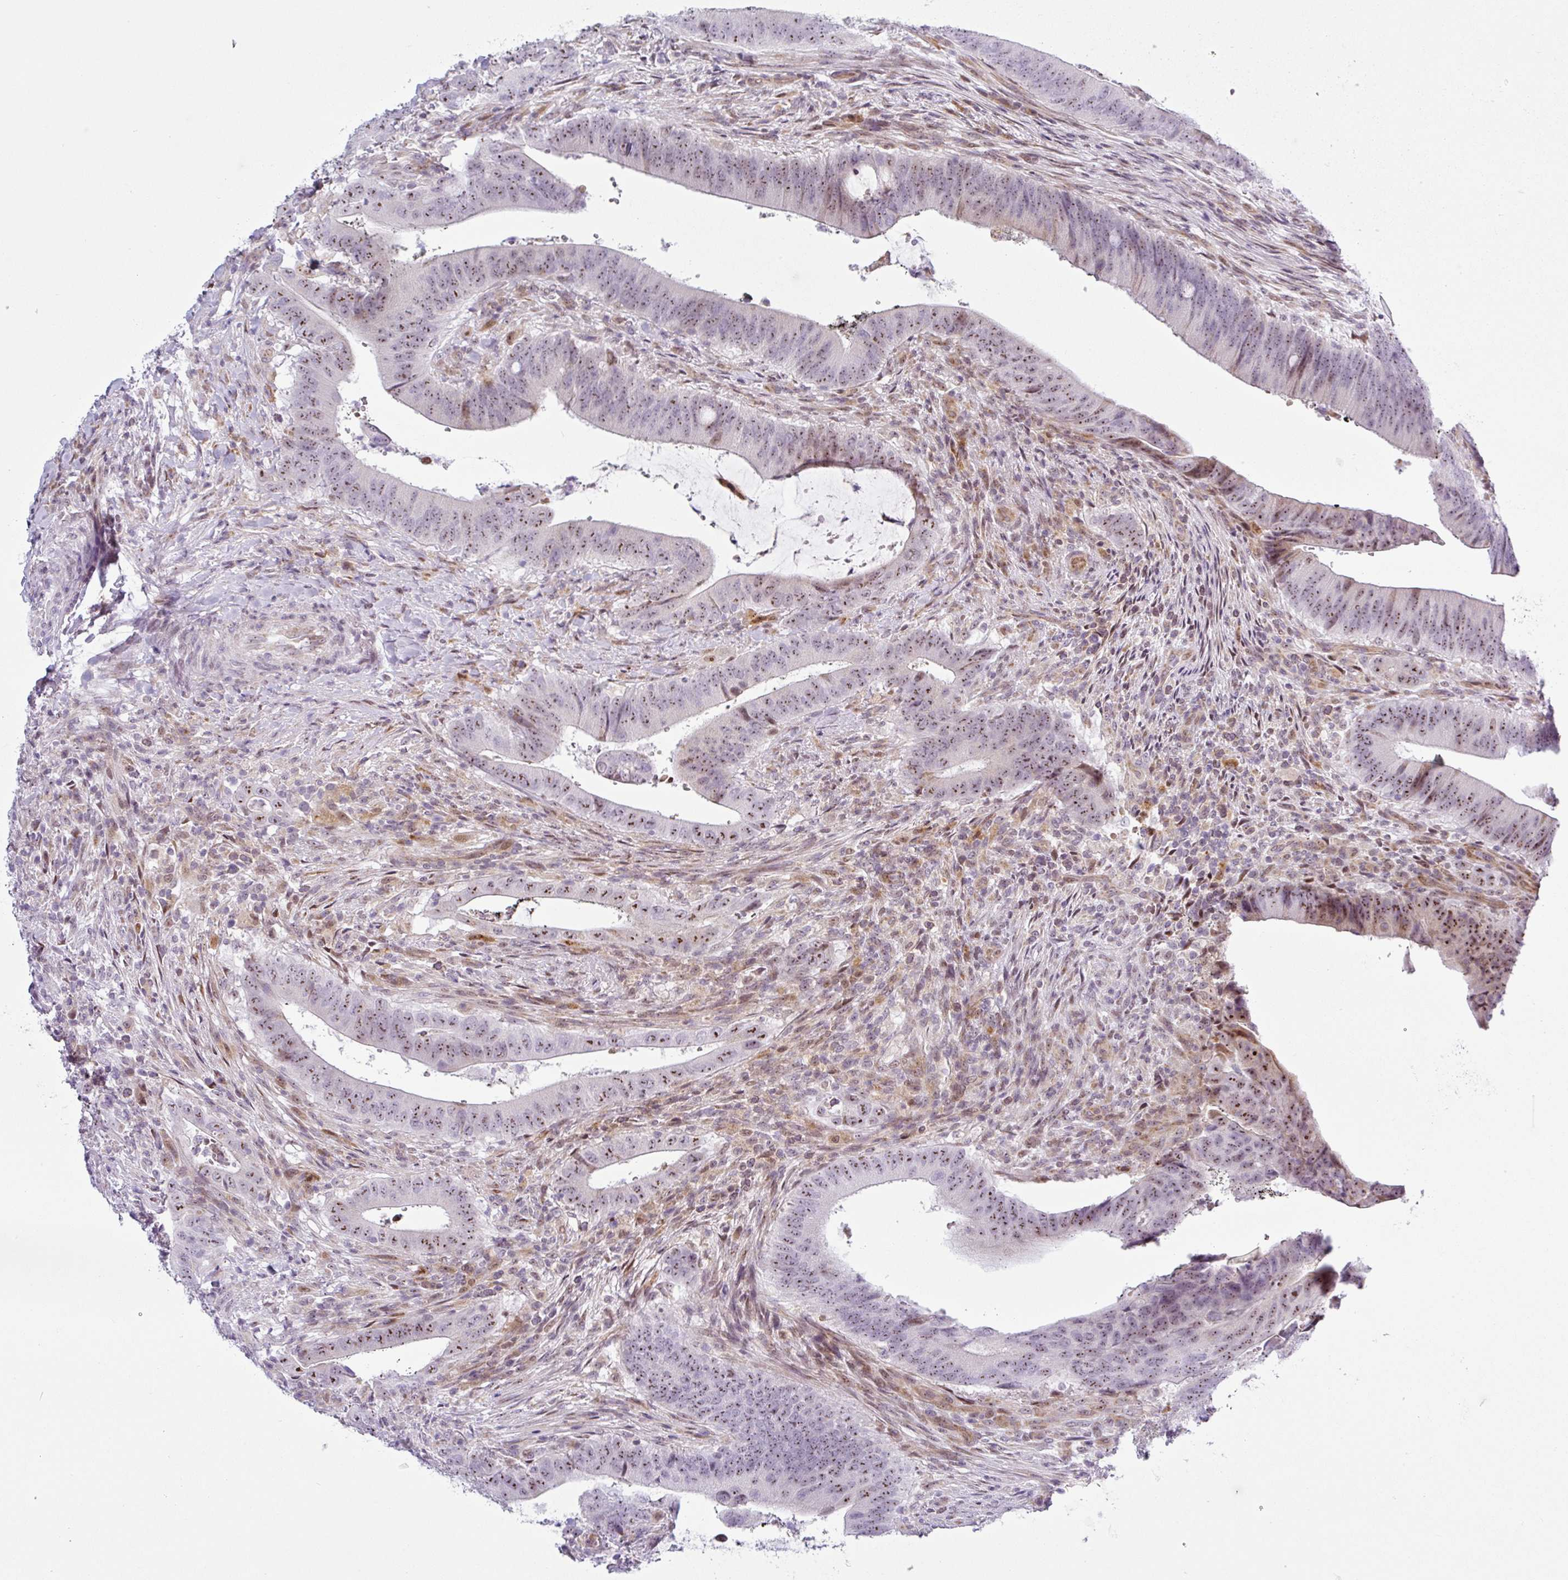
{"staining": {"intensity": "moderate", "quantity": "25%-75%", "location": "nuclear"}, "tissue": "colorectal cancer", "cell_type": "Tumor cells", "image_type": "cancer", "snomed": [{"axis": "morphology", "description": "Adenocarcinoma, NOS"}, {"axis": "topography", "description": "Colon"}], "caption": "Tumor cells exhibit moderate nuclear staining in approximately 25%-75% of cells in colorectal adenocarcinoma. (Brightfield microscopy of DAB IHC at high magnification).", "gene": "NDUFB2", "patient": {"sex": "female", "age": 43}}